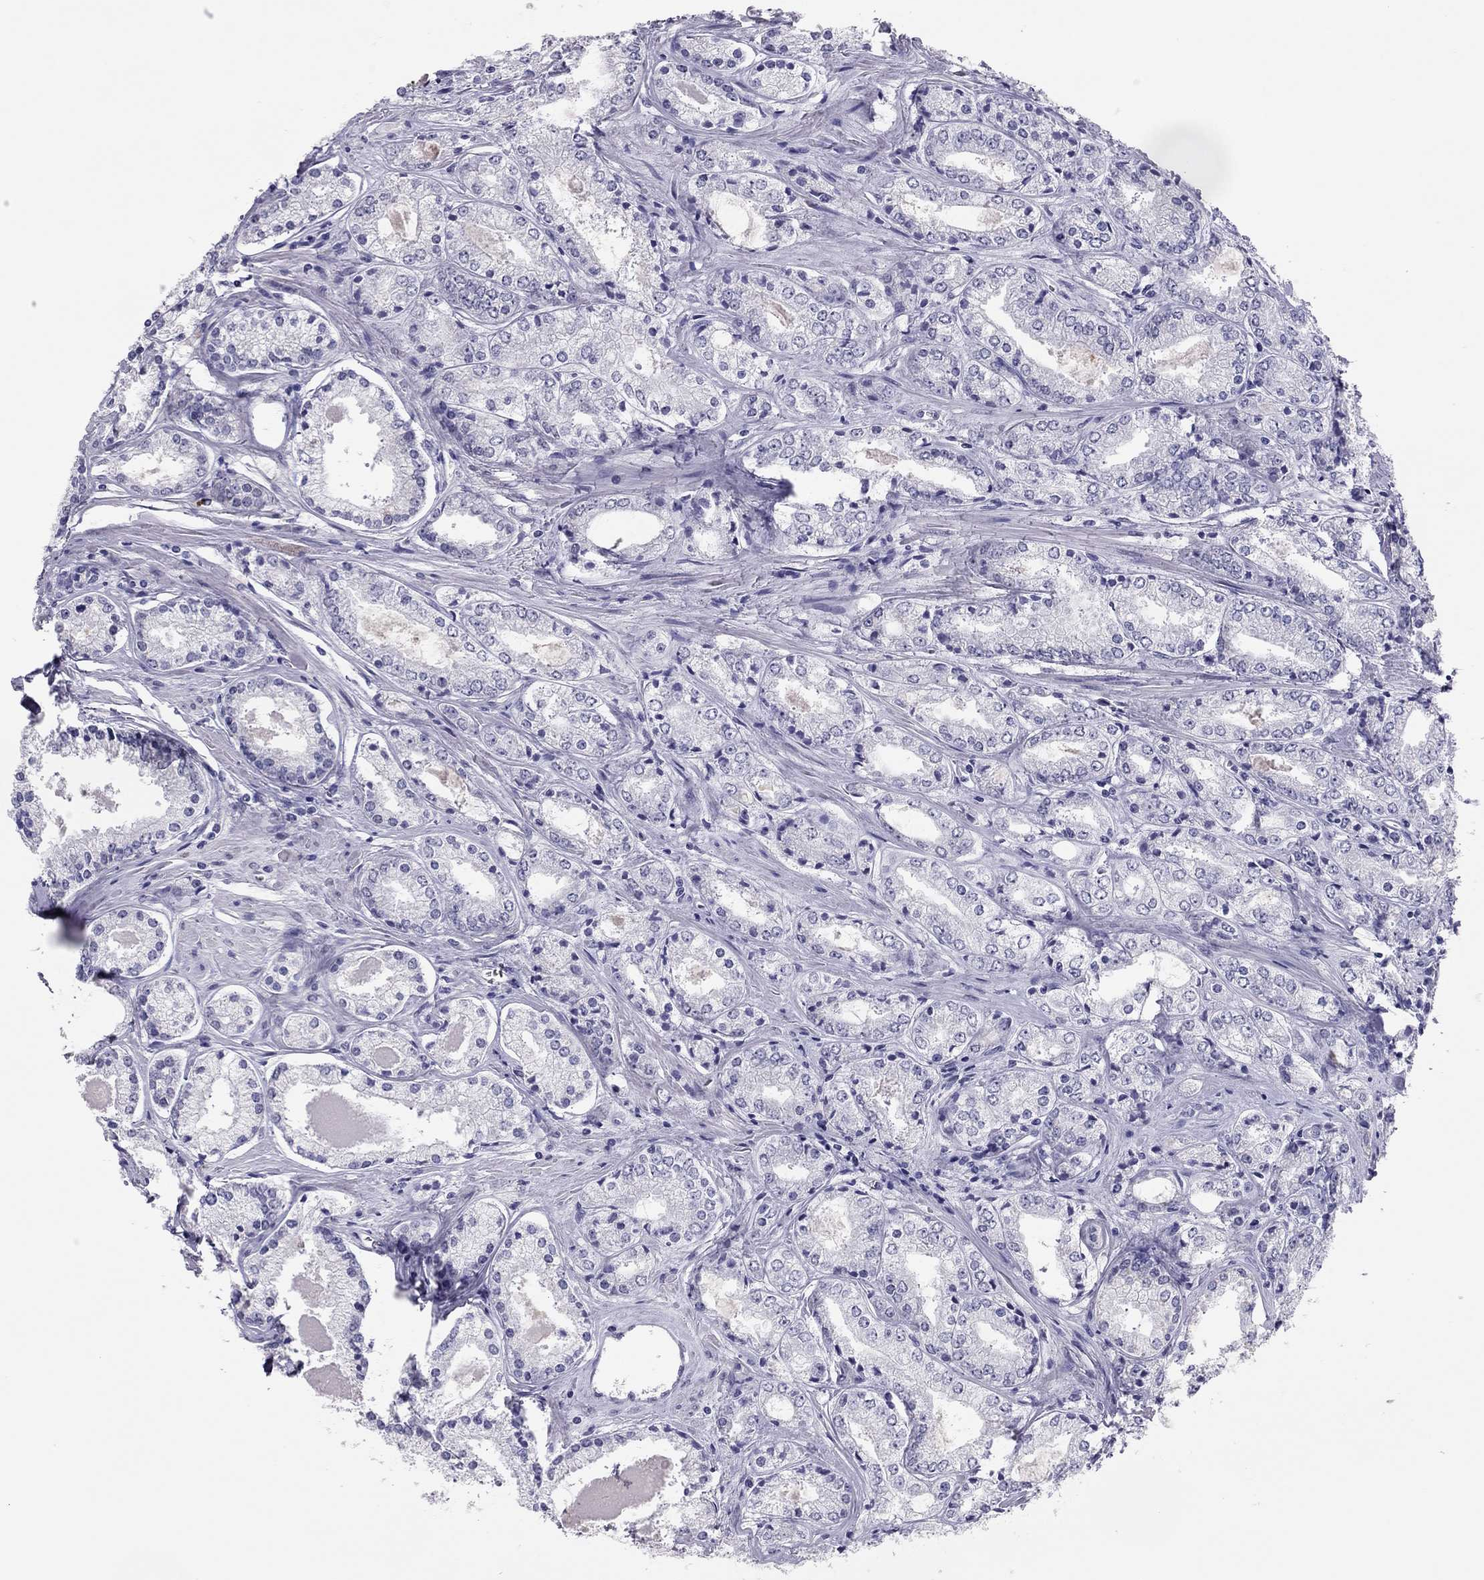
{"staining": {"intensity": "negative", "quantity": "none", "location": "none"}, "tissue": "prostate cancer", "cell_type": "Tumor cells", "image_type": "cancer", "snomed": [{"axis": "morphology", "description": "Adenocarcinoma, NOS"}, {"axis": "topography", "description": "Prostate"}], "caption": "Tumor cells are negative for brown protein staining in prostate cancer. (Brightfield microscopy of DAB immunohistochemistry at high magnification).", "gene": "PHOX2A", "patient": {"sex": "male", "age": 72}}